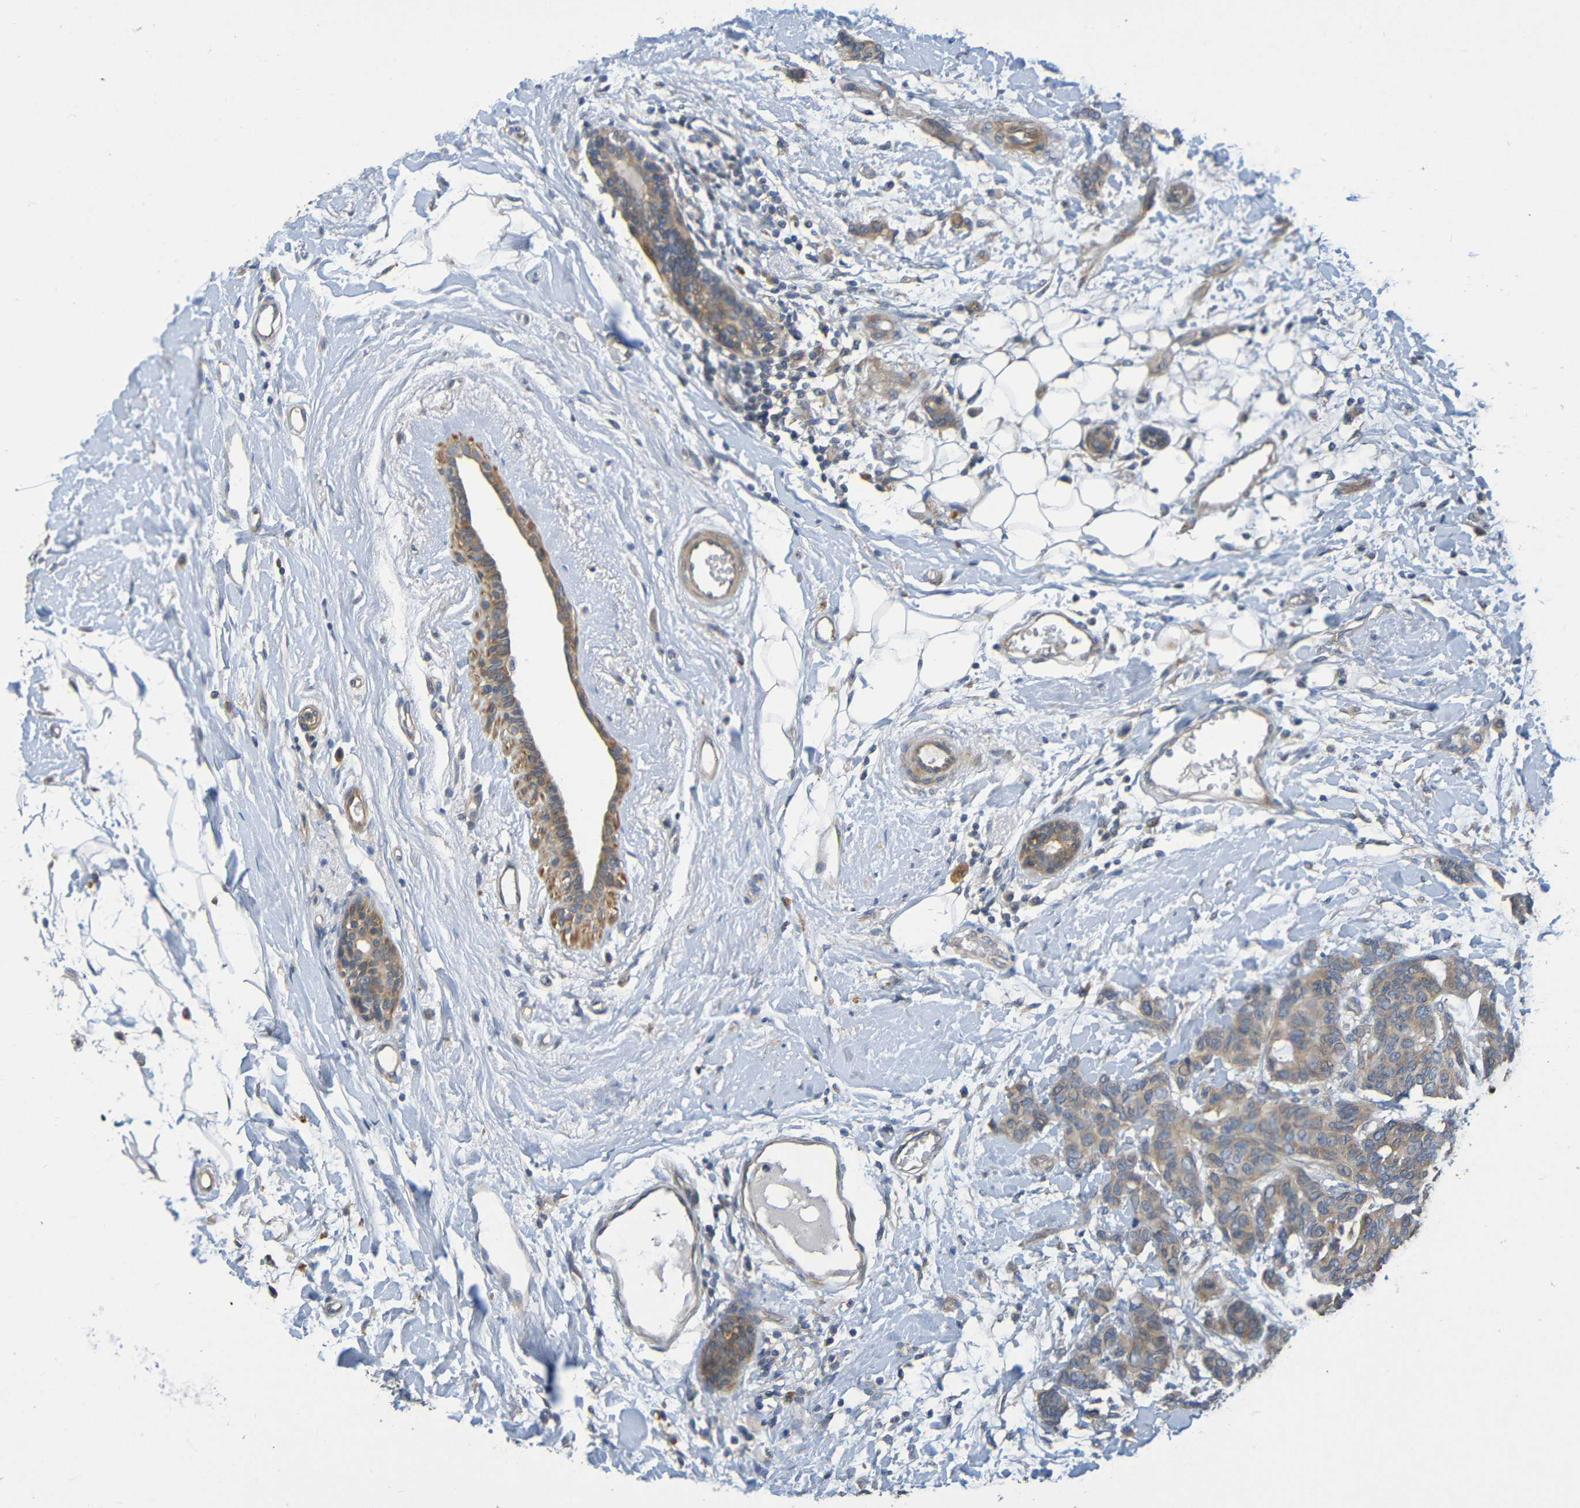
{"staining": {"intensity": "weak", "quantity": ">75%", "location": "cytoplasmic/membranous"}, "tissue": "breast cancer", "cell_type": "Tumor cells", "image_type": "cancer", "snomed": [{"axis": "morphology", "description": "Duct carcinoma"}, {"axis": "topography", "description": "Breast"}], "caption": "The micrograph exhibits immunohistochemical staining of breast cancer. There is weak cytoplasmic/membranous positivity is present in about >75% of tumor cells.", "gene": "CYP4F2", "patient": {"sex": "female", "age": 87}}